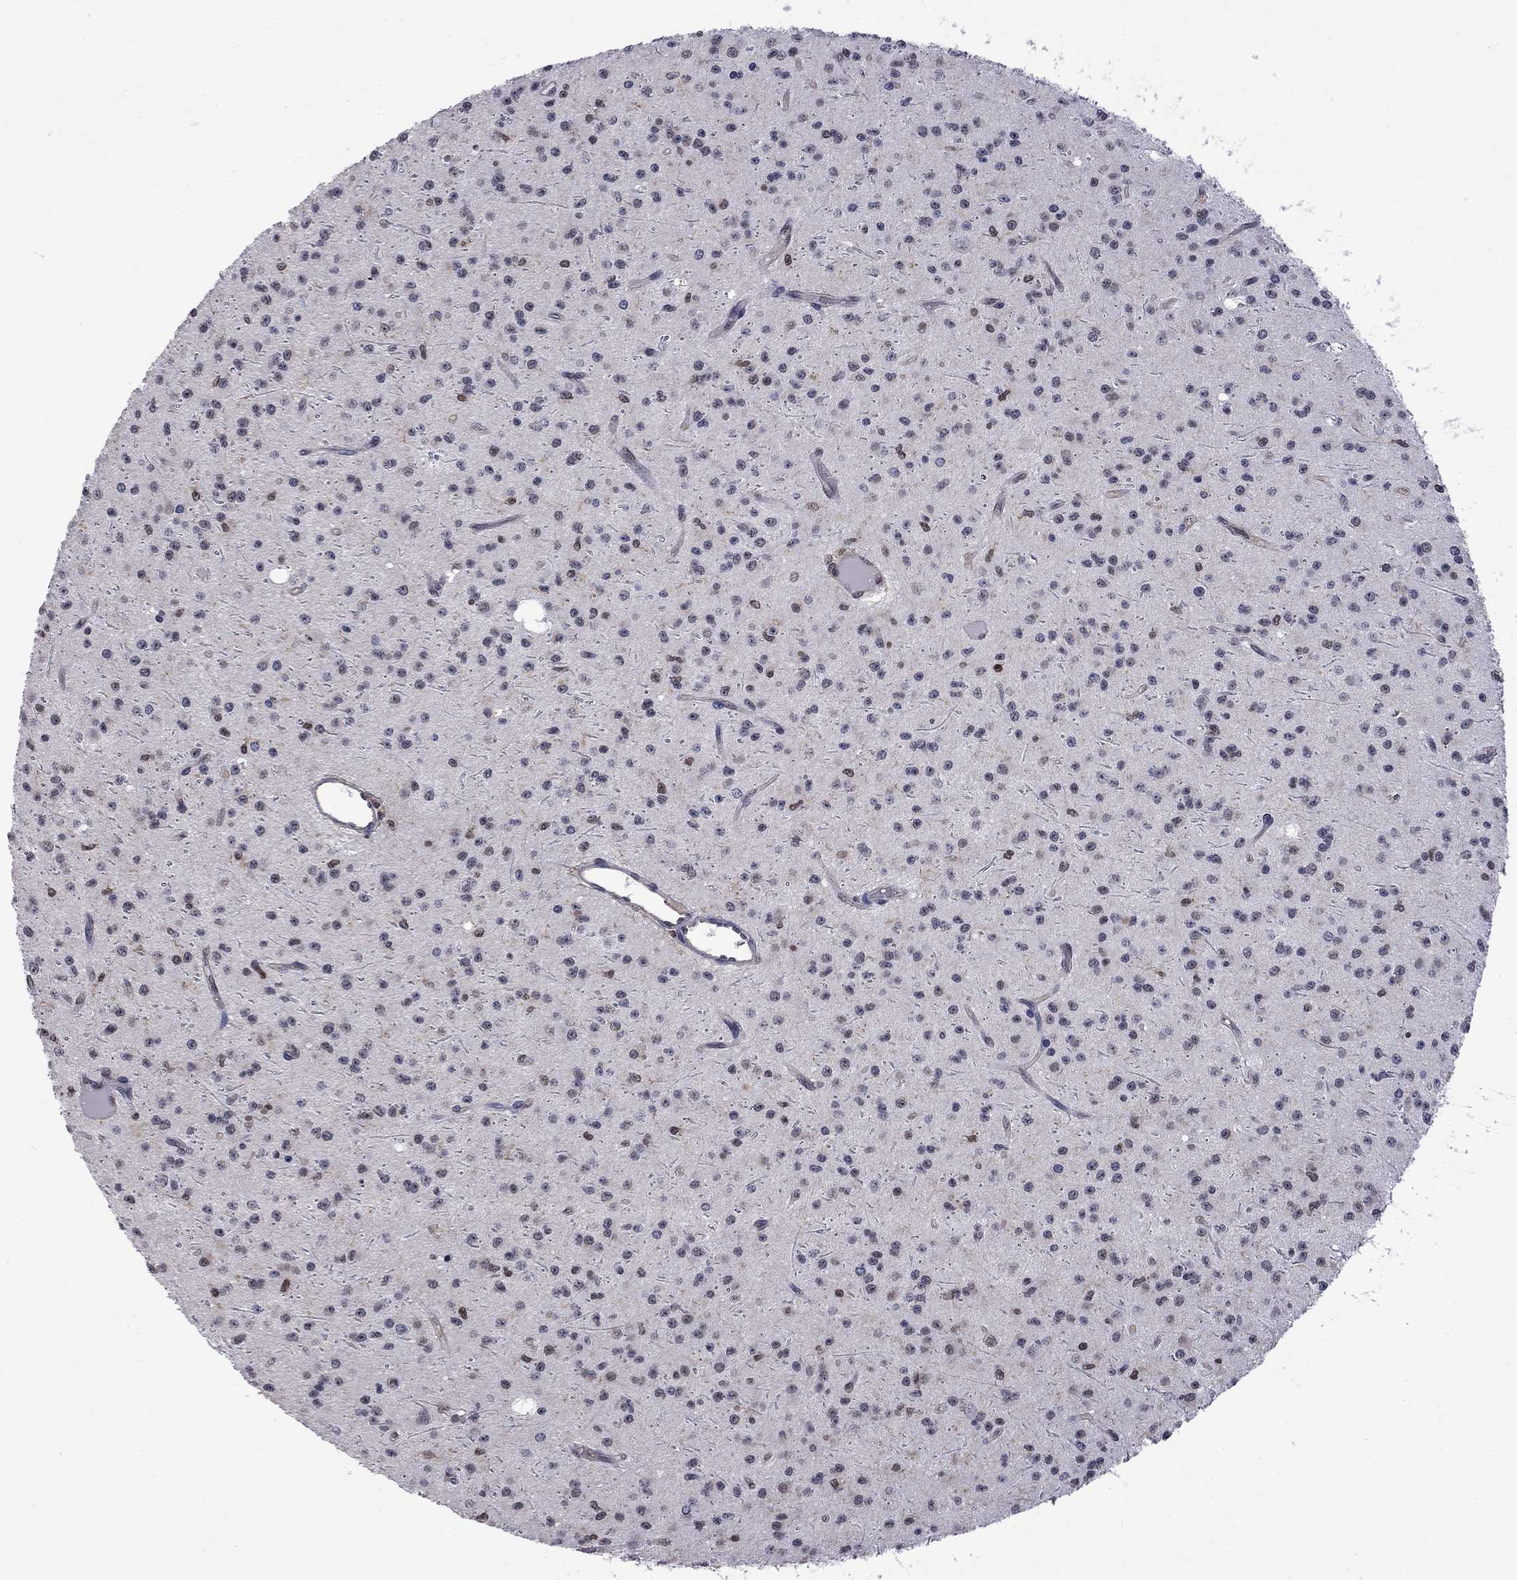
{"staining": {"intensity": "moderate", "quantity": "<25%", "location": "nuclear"}, "tissue": "glioma", "cell_type": "Tumor cells", "image_type": "cancer", "snomed": [{"axis": "morphology", "description": "Glioma, malignant, Low grade"}, {"axis": "topography", "description": "Brain"}], "caption": "Moderate nuclear staining is present in about <25% of tumor cells in glioma.", "gene": "RFWD3", "patient": {"sex": "male", "age": 27}}